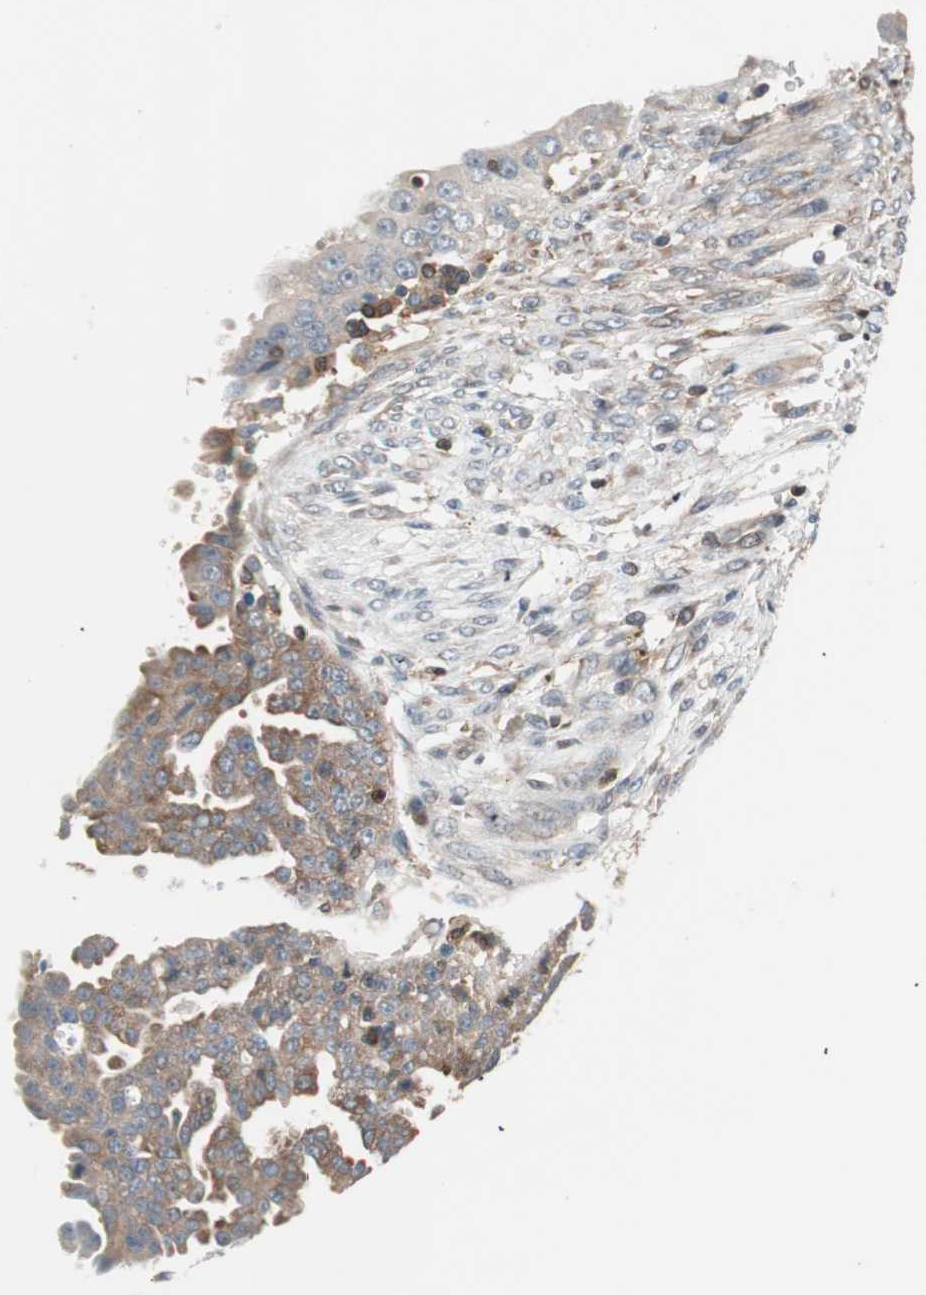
{"staining": {"intensity": "moderate", "quantity": ">75%", "location": "cytoplasmic/membranous"}, "tissue": "ovarian cancer", "cell_type": "Tumor cells", "image_type": "cancer", "snomed": [{"axis": "morphology", "description": "Cystadenocarcinoma, serous, NOS"}, {"axis": "topography", "description": "Ovary"}], "caption": "This photomicrograph shows ovarian cancer (serous cystadenocarcinoma) stained with IHC to label a protein in brown. The cytoplasmic/membranous of tumor cells show moderate positivity for the protein. Nuclei are counter-stained blue.", "gene": "BIN1", "patient": {"sex": "female", "age": 58}}